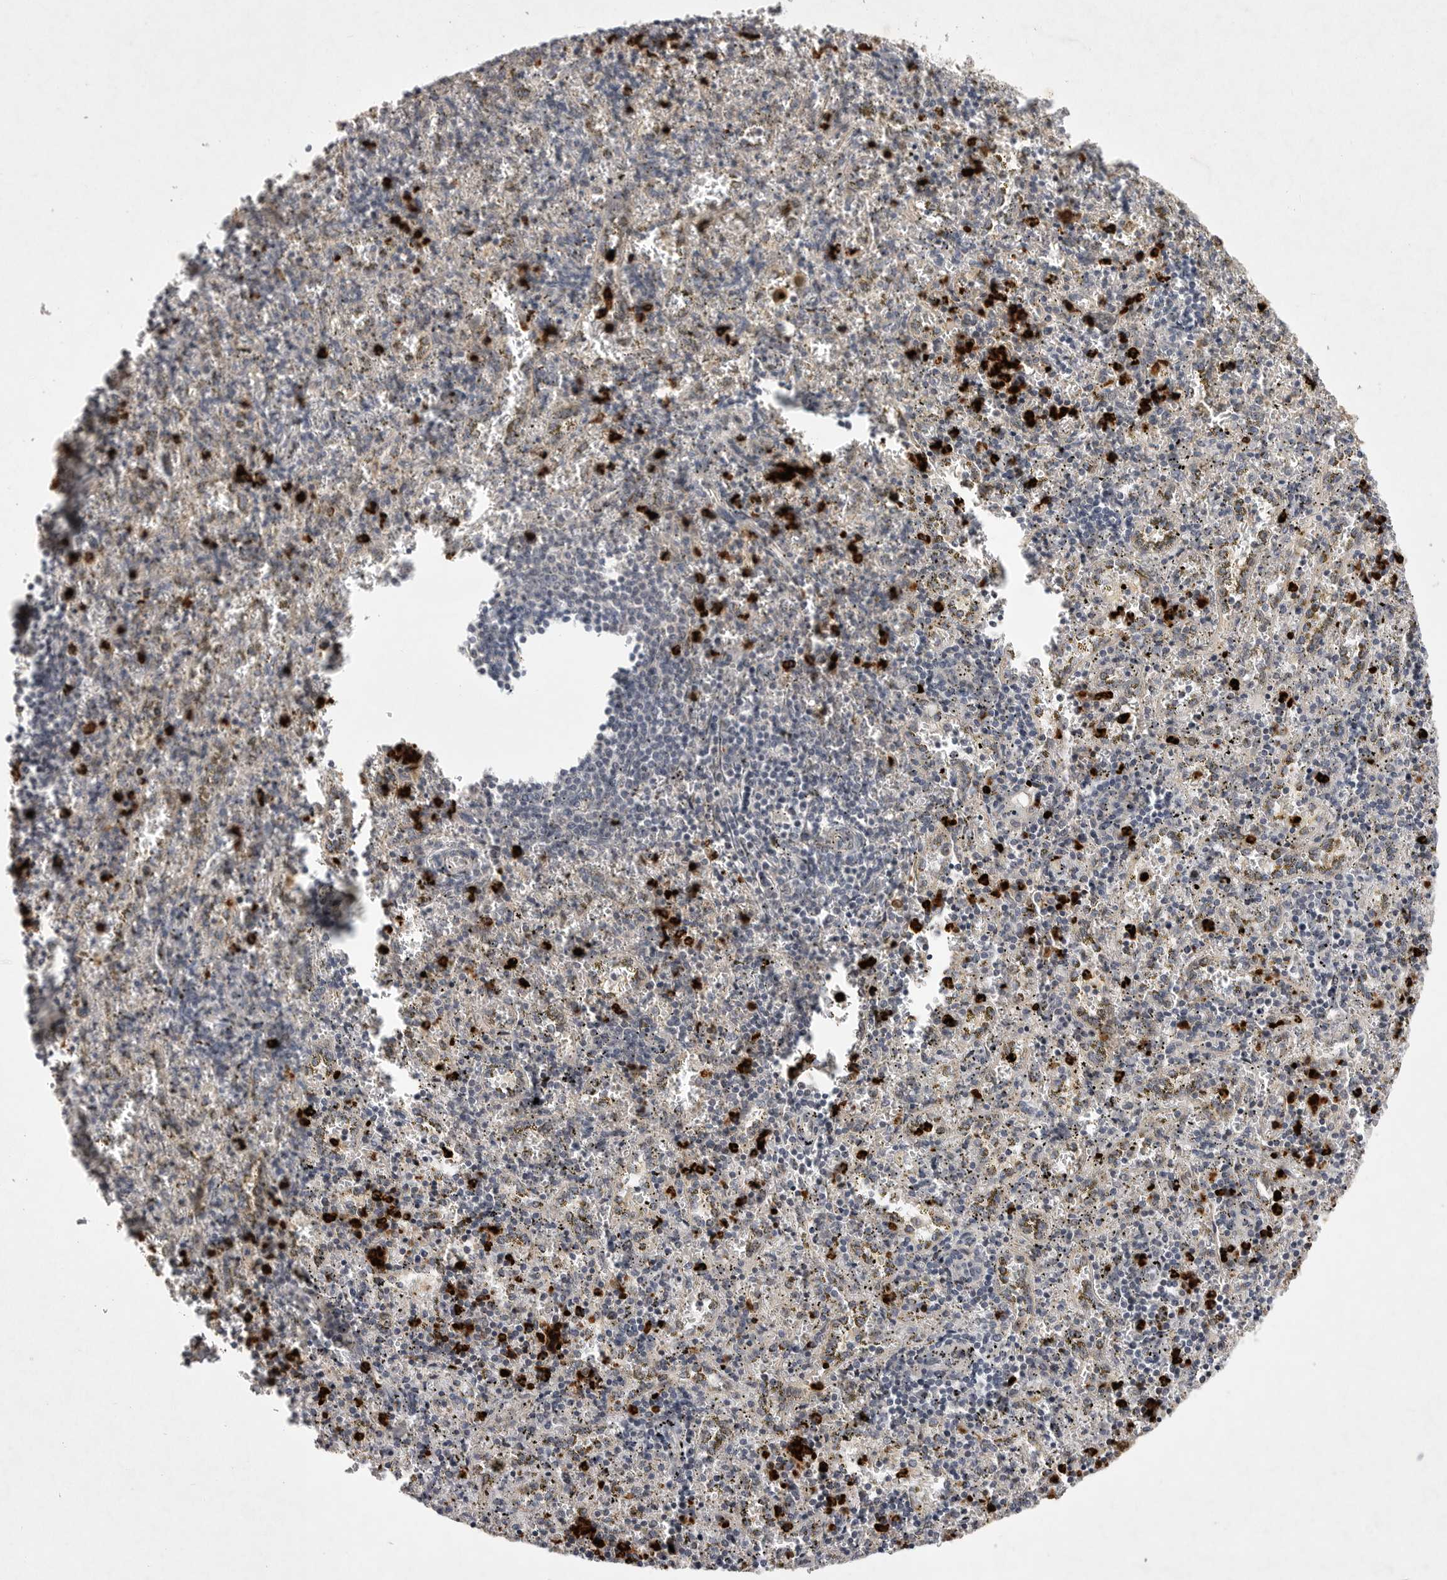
{"staining": {"intensity": "strong", "quantity": "25%-75%", "location": "cytoplasmic/membranous"}, "tissue": "spleen", "cell_type": "Cells in red pulp", "image_type": "normal", "snomed": [{"axis": "morphology", "description": "Normal tissue, NOS"}, {"axis": "topography", "description": "Spleen"}], "caption": "A brown stain highlights strong cytoplasmic/membranous positivity of a protein in cells in red pulp of unremarkable human spleen.", "gene": "UBE3D", "patient": {"sex": "male", "age": 11}}